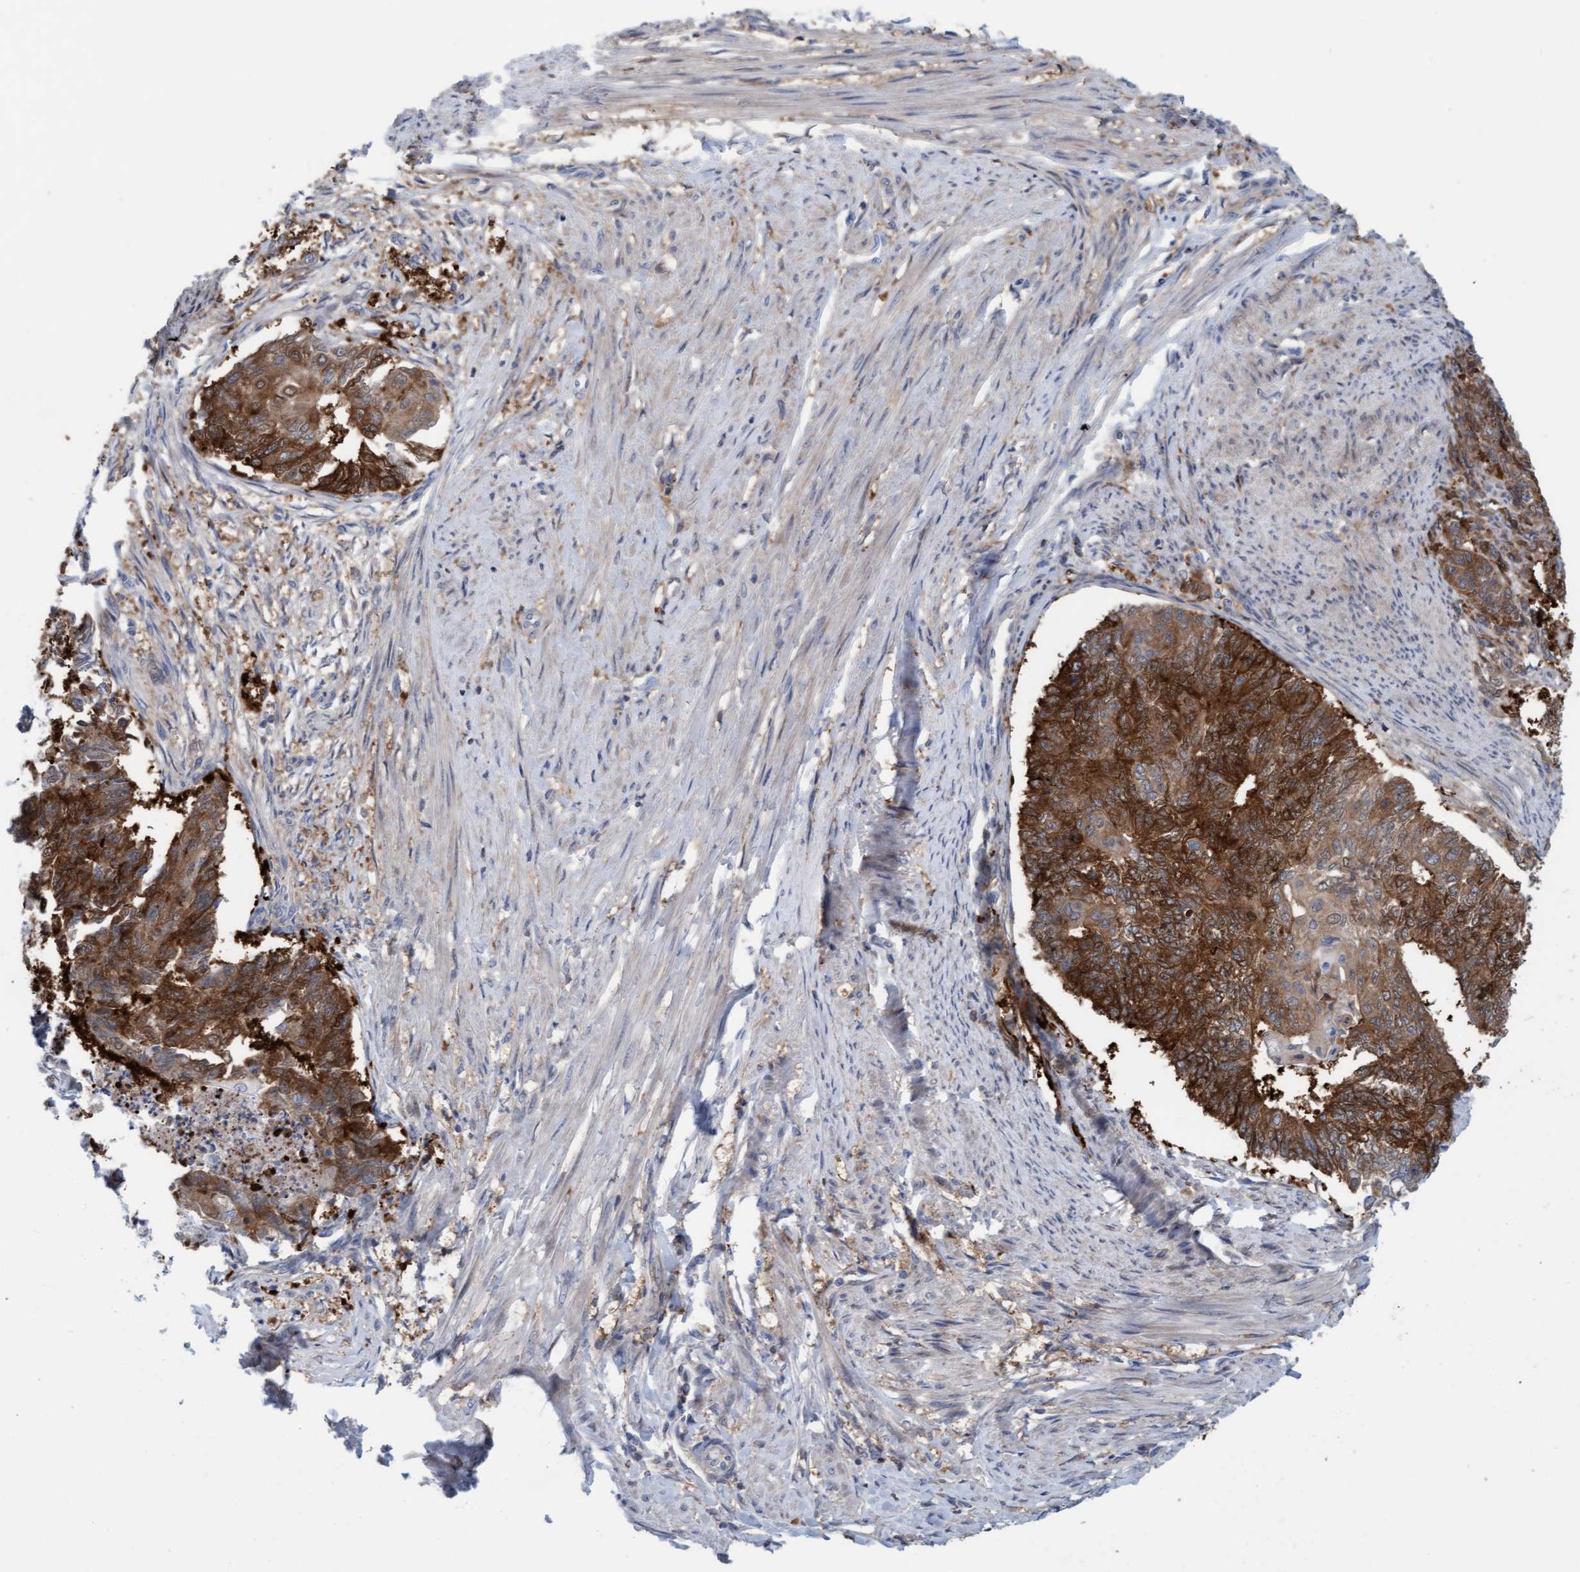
{"staining": {"intensity": "strong", "quantity": ">75%", "location": "cytoplasmic/membranous"}, "tissue": "endometrial cancer", "cell_type": "Tumor cells", "image_type": "cancer", "snomed": [{"axis": "morphology", "description": "Adenocarcinoma, NOS"}, {"axis": "topography", "description": "Endometrium"}], "caption": "Tumor cells demonstrate strong cytoplasmic/membranous positivity in approximately >75% of cells in adenocarcinoma (endometrial).", "gene": "KLHL25", "patient": {"sex": "female", "age": 32}}